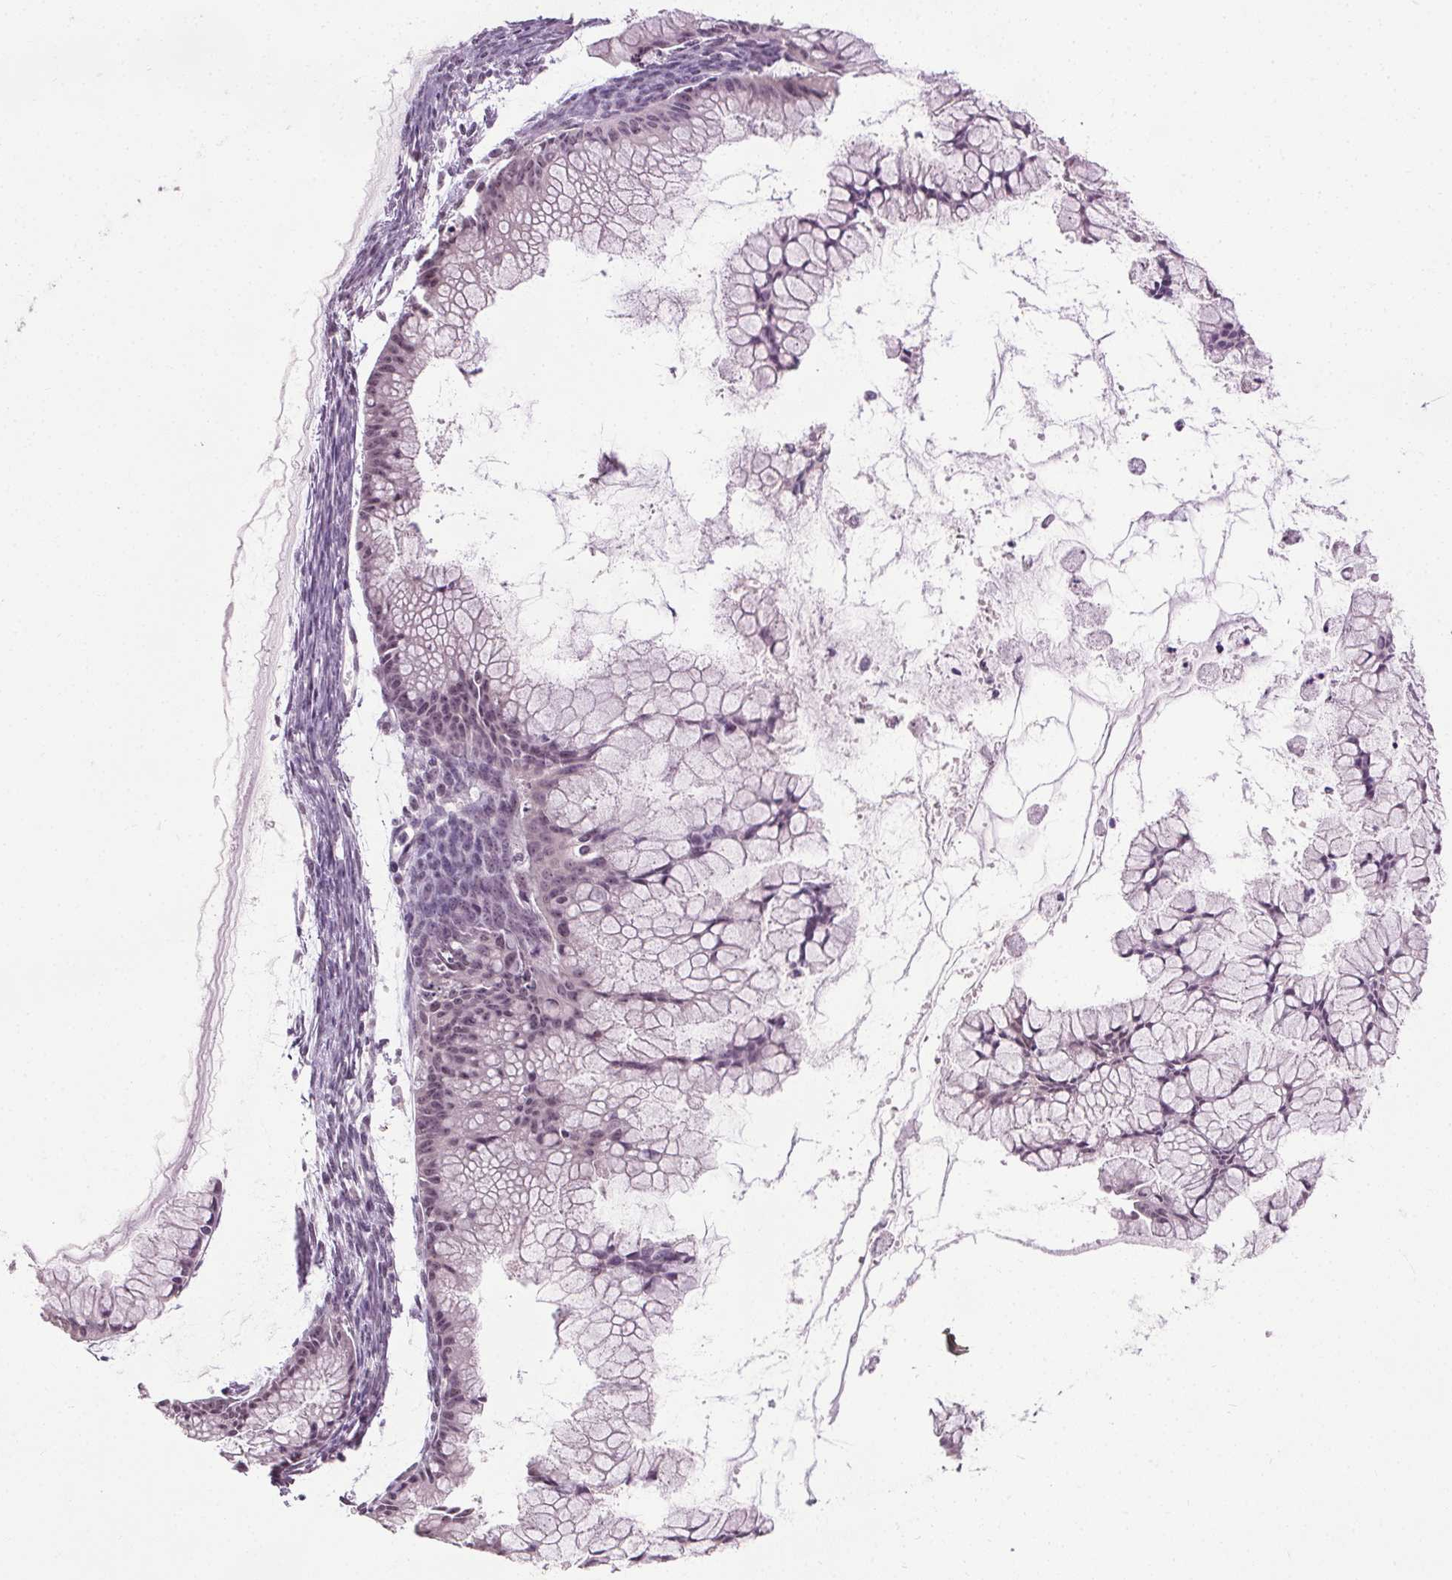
{"staining": {"intensity": "negative", "quantity": "none", "location": "none"}, "tissue": "ovarian cancer", "cell_type": "Tumor cells", "image_type": "cancer", "snomed": [{"axis": "morphology", "description": "Cystadenocarcinoma, mucinous, NOS"}, {"axis": "topography", "description": "Ovary"}], "caption": "Immunohistochemical staining of human ovarian mucinous cystadenocarcinoma reveals no significant expression in tumor cells.", "gene": "MED6", "patient": {"sex": "female", "age": 41}}